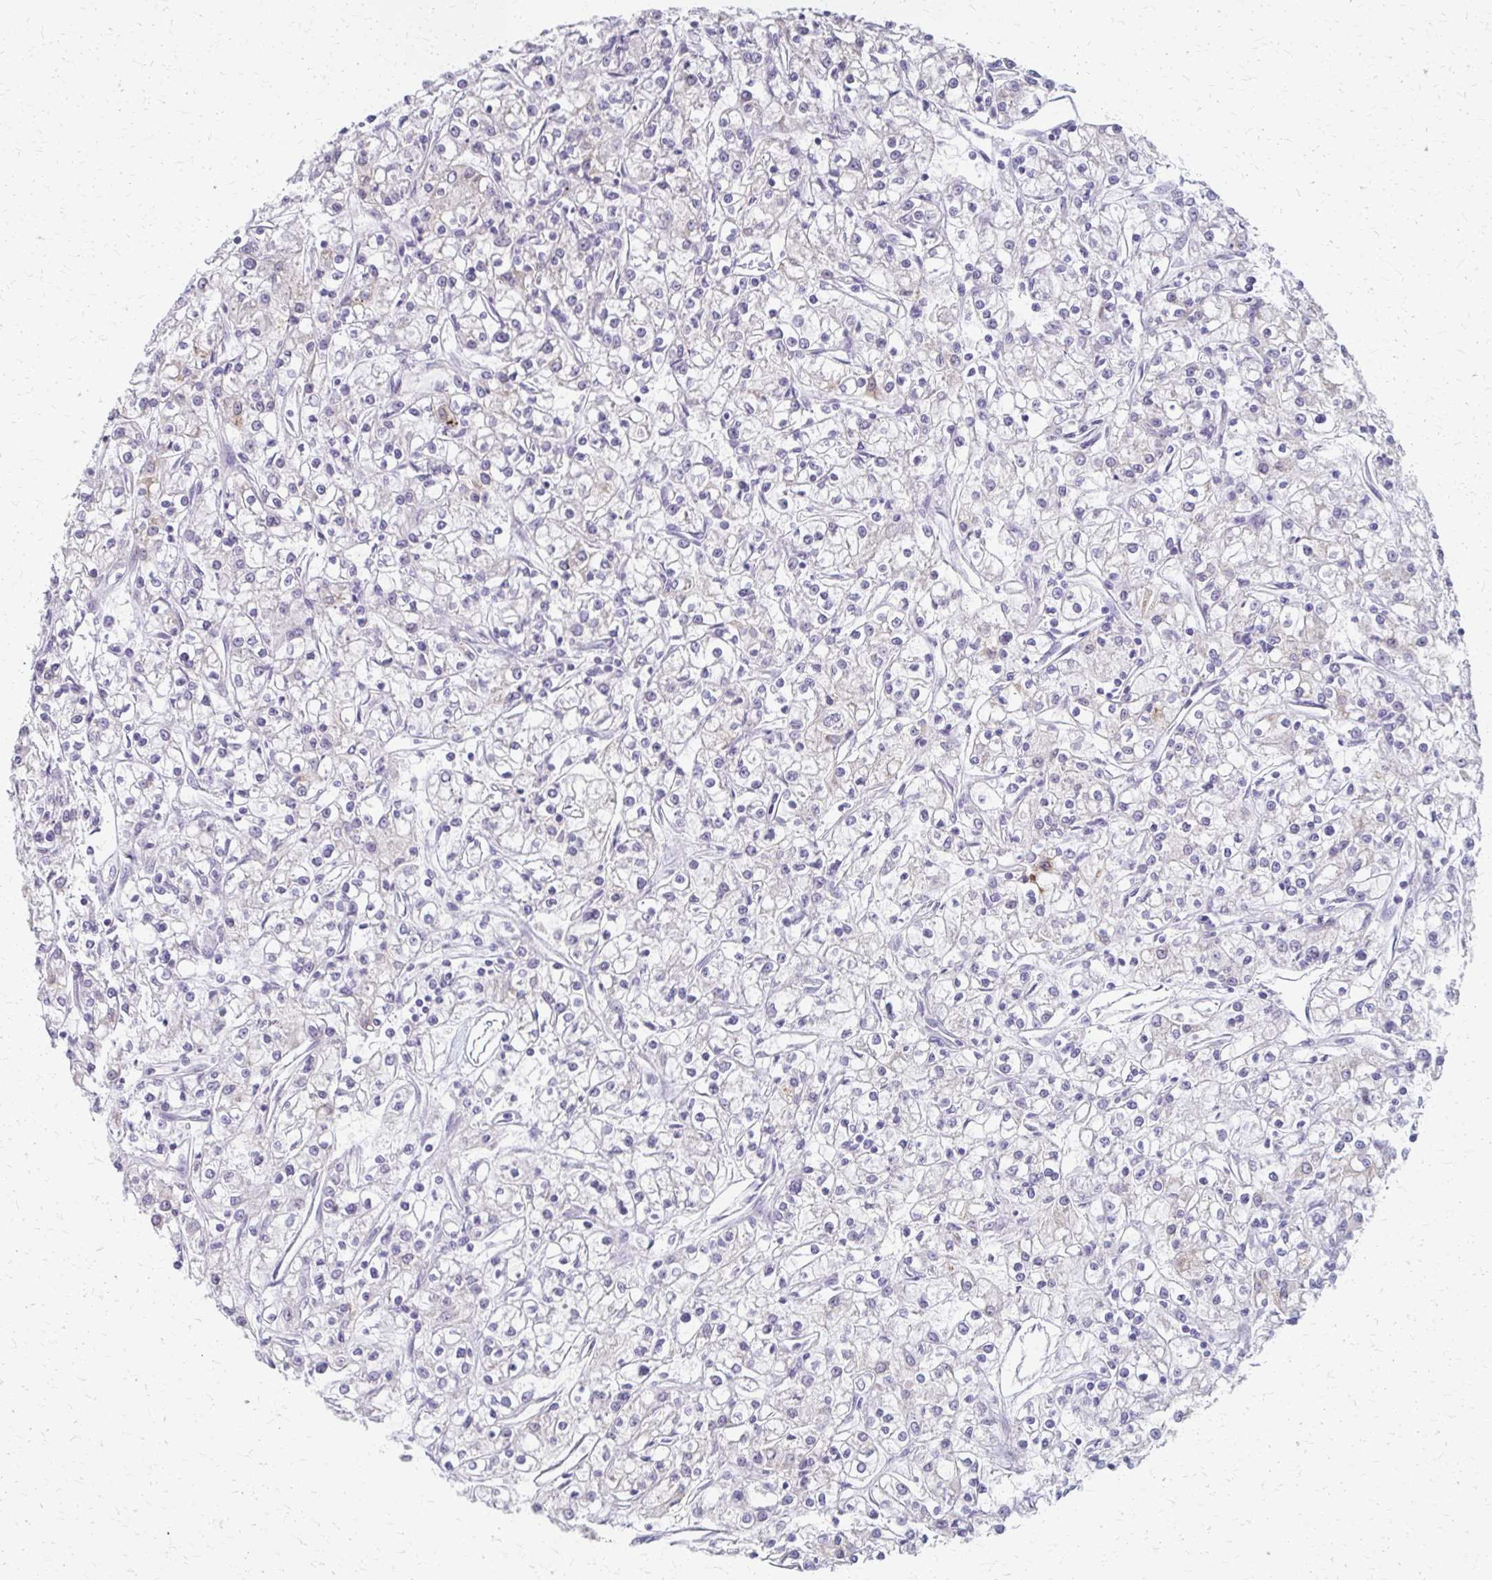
{"staining": {"intensity": "negative", "quantity": "none", "location": "none"}, "tissue": "renal cancer", "cell_type": "Tumor cells", "image_type": "cancer", "snomed": [{"axis": "morphology", "description": "Adenocarcinoma, NOS"}, {"axis": "topography", "description": "Kidney"}], "caption": "Immunohistochemistry (IHC) micrograph of neoplastic tissue: human adenocarcinoma (renal) stained with DAB exhibits no significant protein positivity in tumor cells. The staining was performed using DAB (3,3'-diaminobenzidine) to visualize the protein expression in brown, while the nuclei were stained in blue with hematoxylin (Magnification: 20x).", "gene": "CYB5A", "patient": {"sex": "female", "age": 59}}